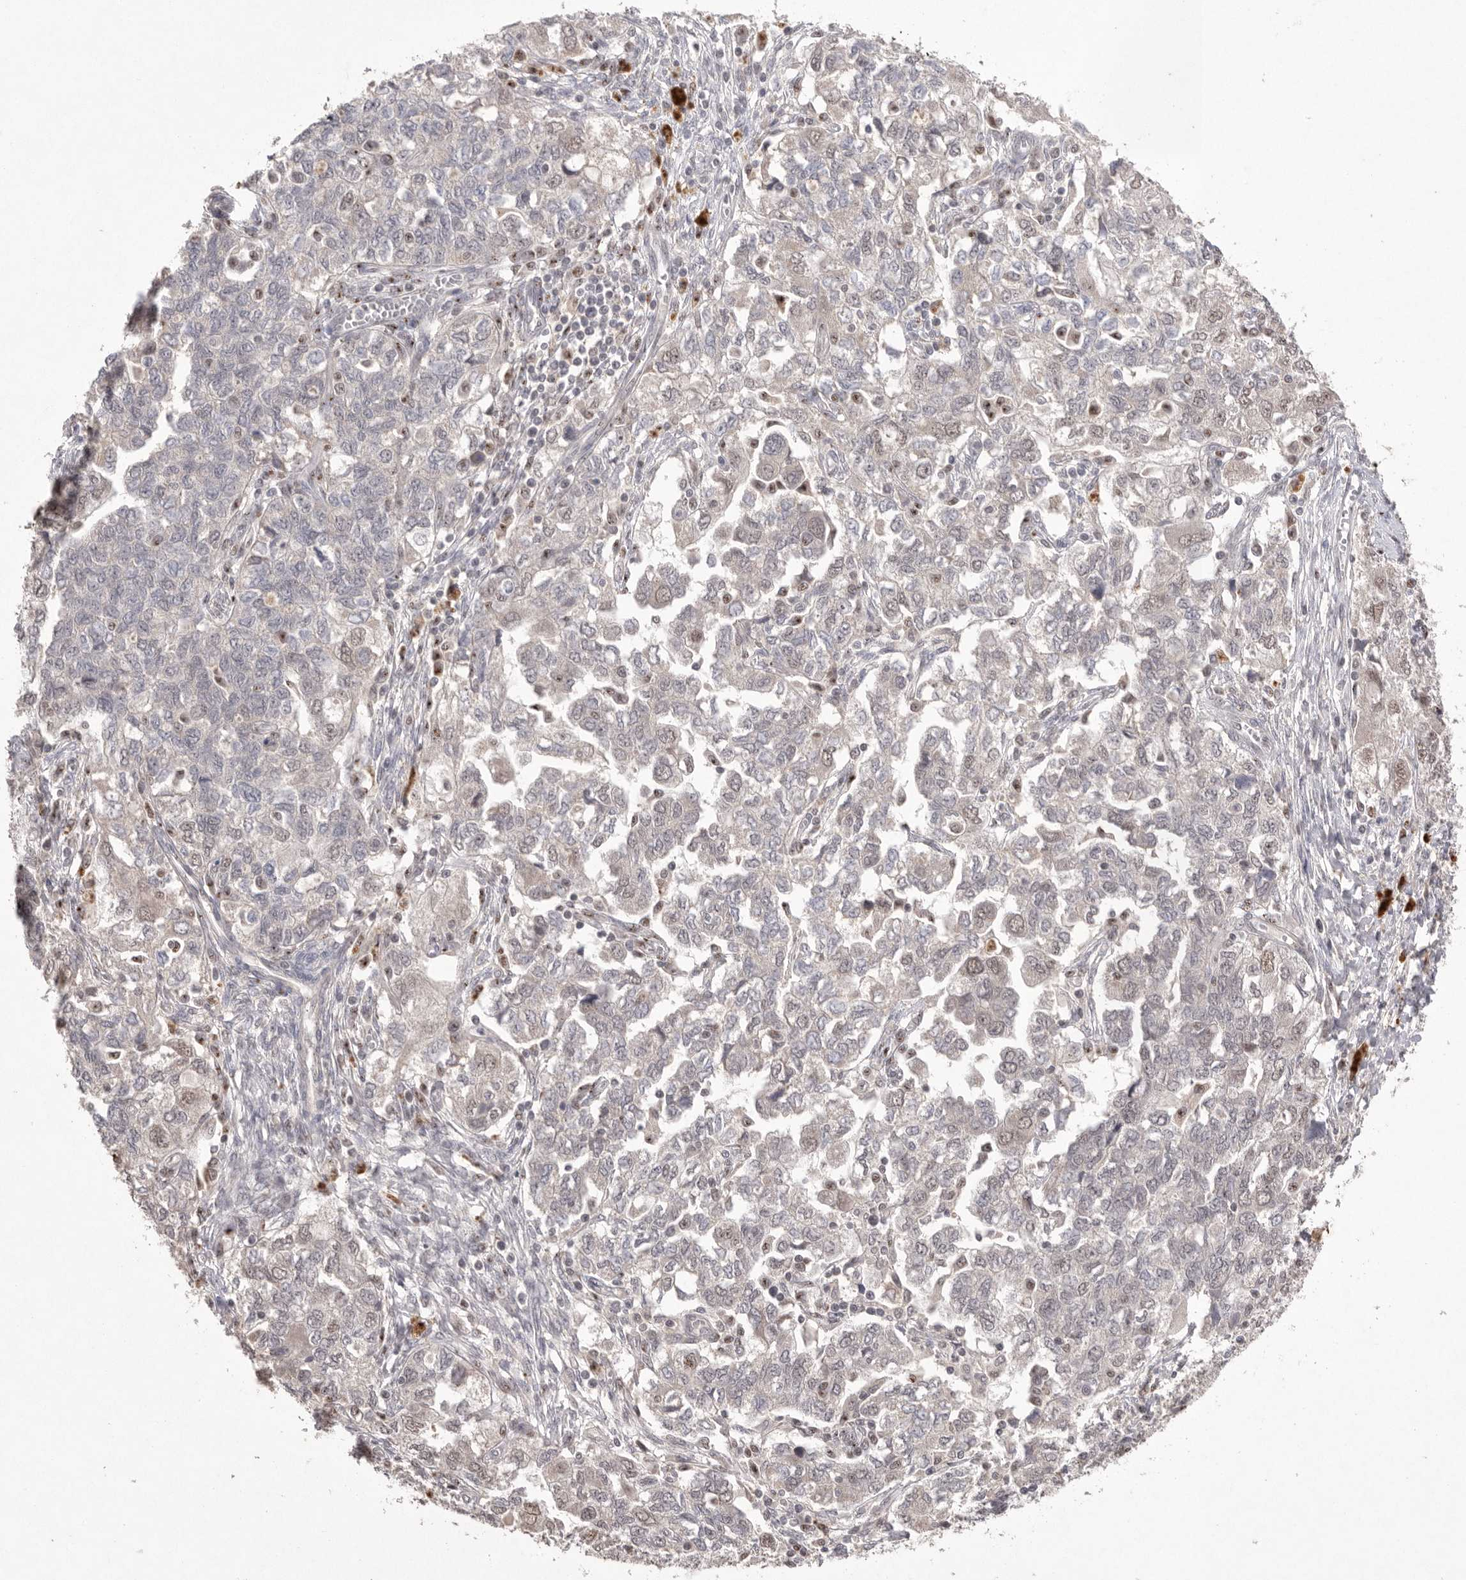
{"staining": {"intensity": "negative", "quantity": "none", "location": "none"}, "tissue": "ovarian cancer", "cell_type": "Tumor cells", "image_type": "cancer", "snomed": [{"axis": "morphology", "description": "Carcinoma, NOS"}, {"axis": "morphology", "description": "Cystadenocarcinoma, serous, NOS"}, {"axis": "topography", "description": "Ovary"}], "caption": "Tumor cells are negative for brown protein staining in serous cystadenocarcinoma (ovarian). (IHC, brightfield microscopy, high magnification).", "gene": "HUS1", "patient": {"sex": "female", "age": 69}}